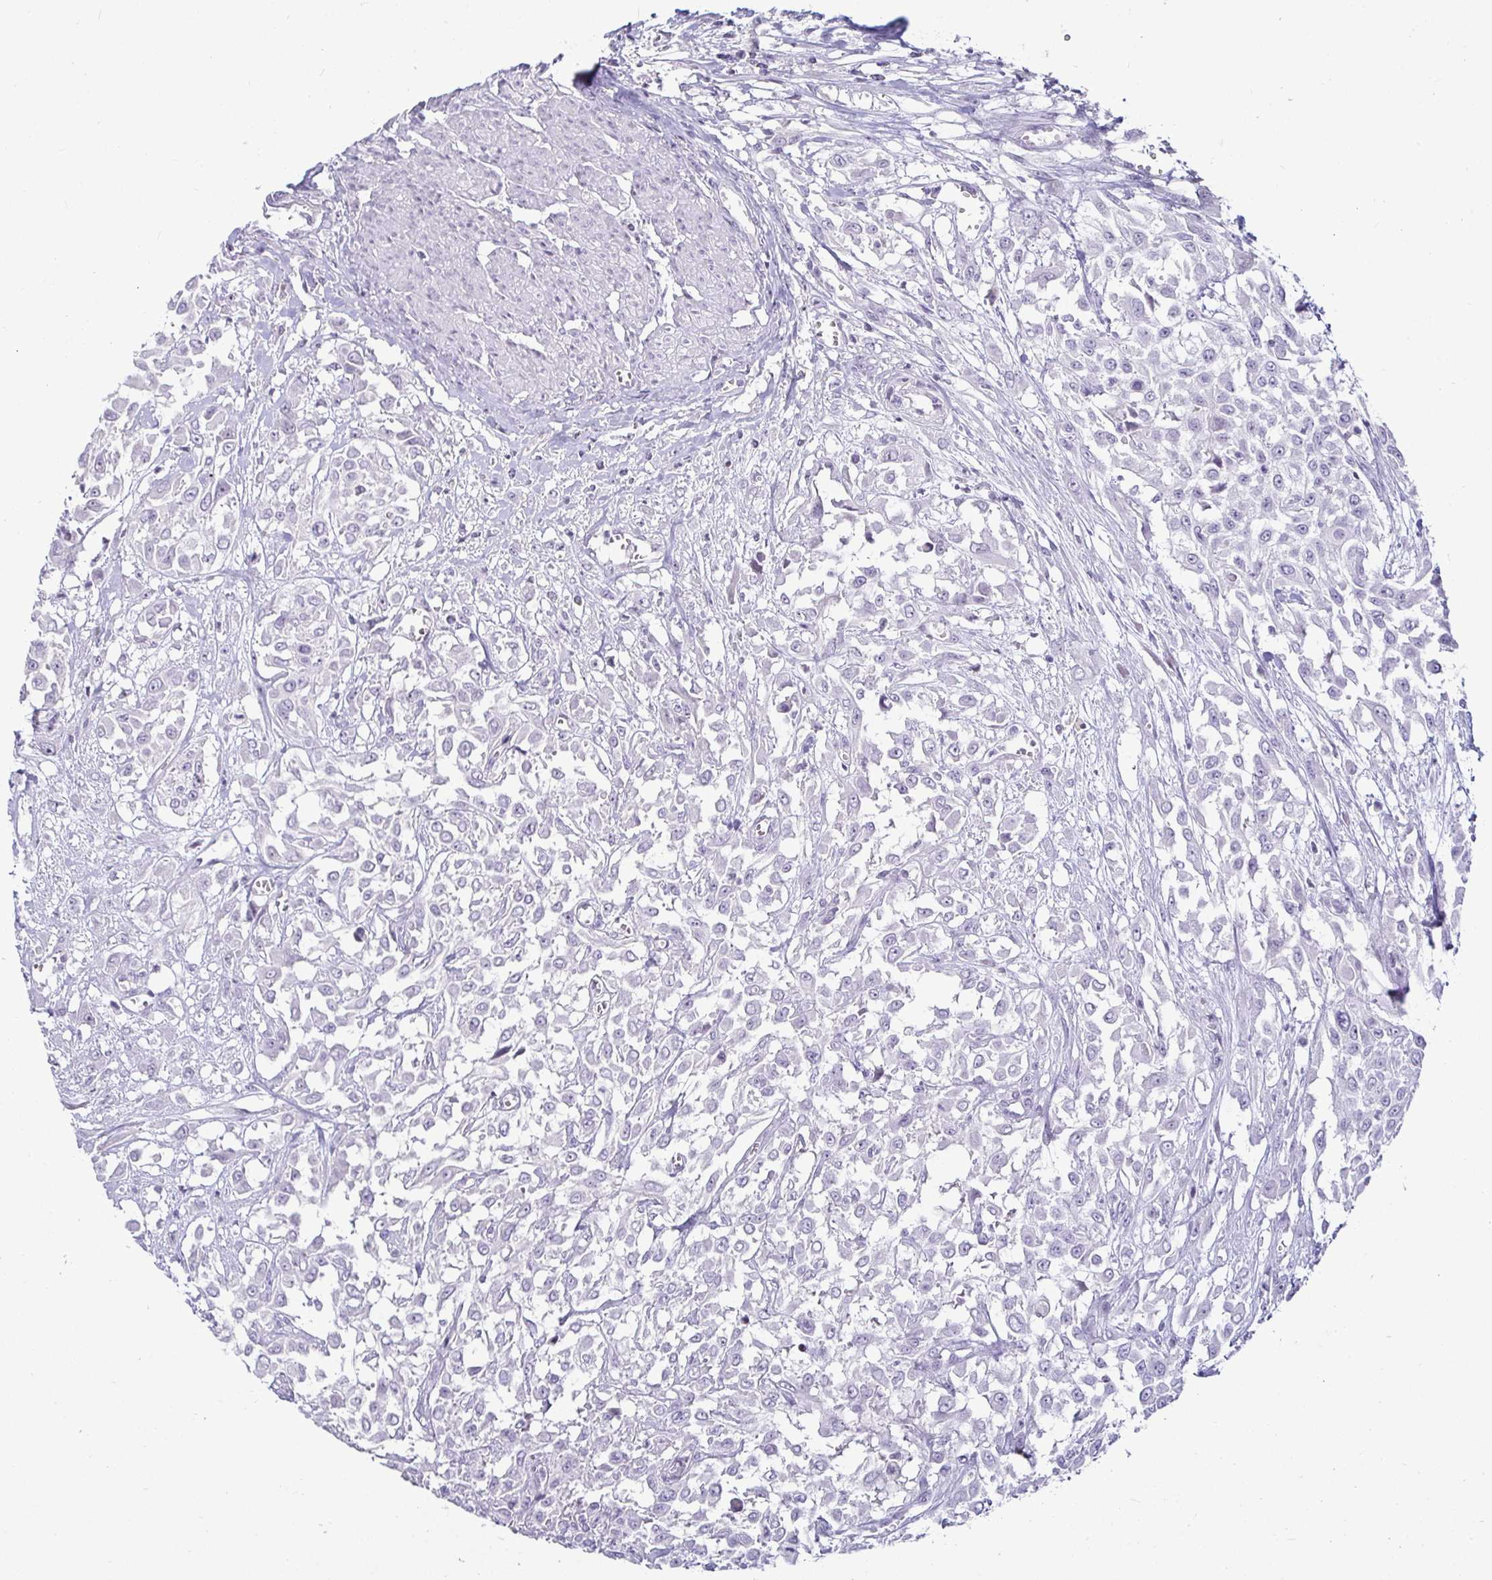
{"staining": {"intensity": "negative", "quantity": "none", "location": "none"}, "tissue": "urothelial cancer", "cell_type": "Tumor cells", "image_type": "cancer", "snomed": [{"axis": "morphology", "description": "Urothelial carcinoma, High grade"}, {"axis": "topography", "description": "Urinary bladder"}], "caption": "DAB immunohistochemical staining of human urothelial cancer exhibits no significant expression in tumor cells.", "gene": "CR2", "patient": {"sex": "male", "age": 57}}